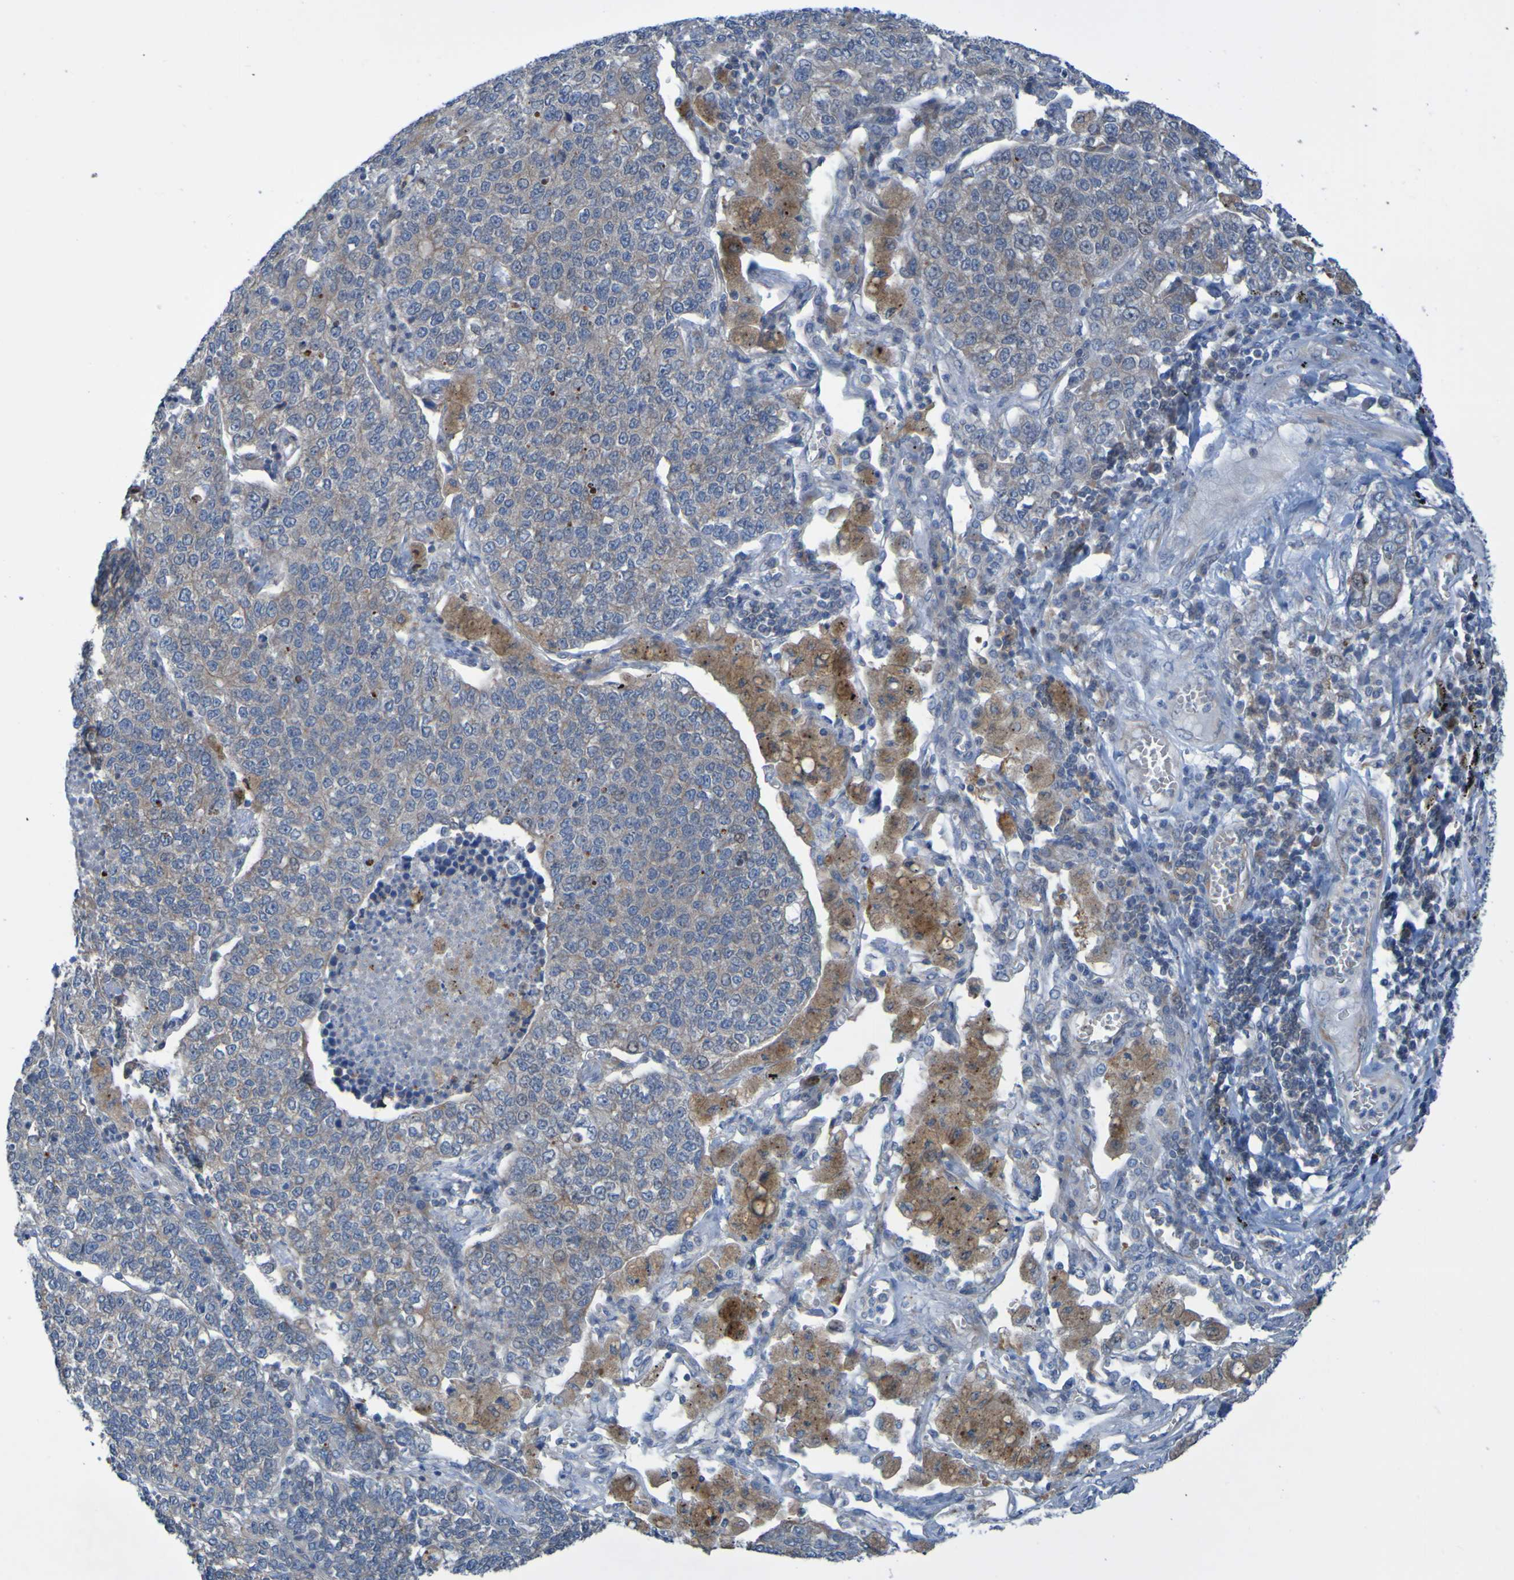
{"staining": {"intensity": "weak", "quantity": "25%-75%", "location": "cytoplasmic/membranous"}, "tissue": "lung cancer", "cell_type": "Tumor cells", "image_type": "cancer", "snomed": [{"axis": "morphology", "description": "Adenocarcinoma, NOS"}, {"axis": "topography", "description": "Lung"}], "caption": "A micrograph of human lung cancer stained for a protein shows weak cytoplasmic/membranous brown staining in tumor cells.", "gene": "NPRL3", "patient": {"sex": "male", "age": 49}}